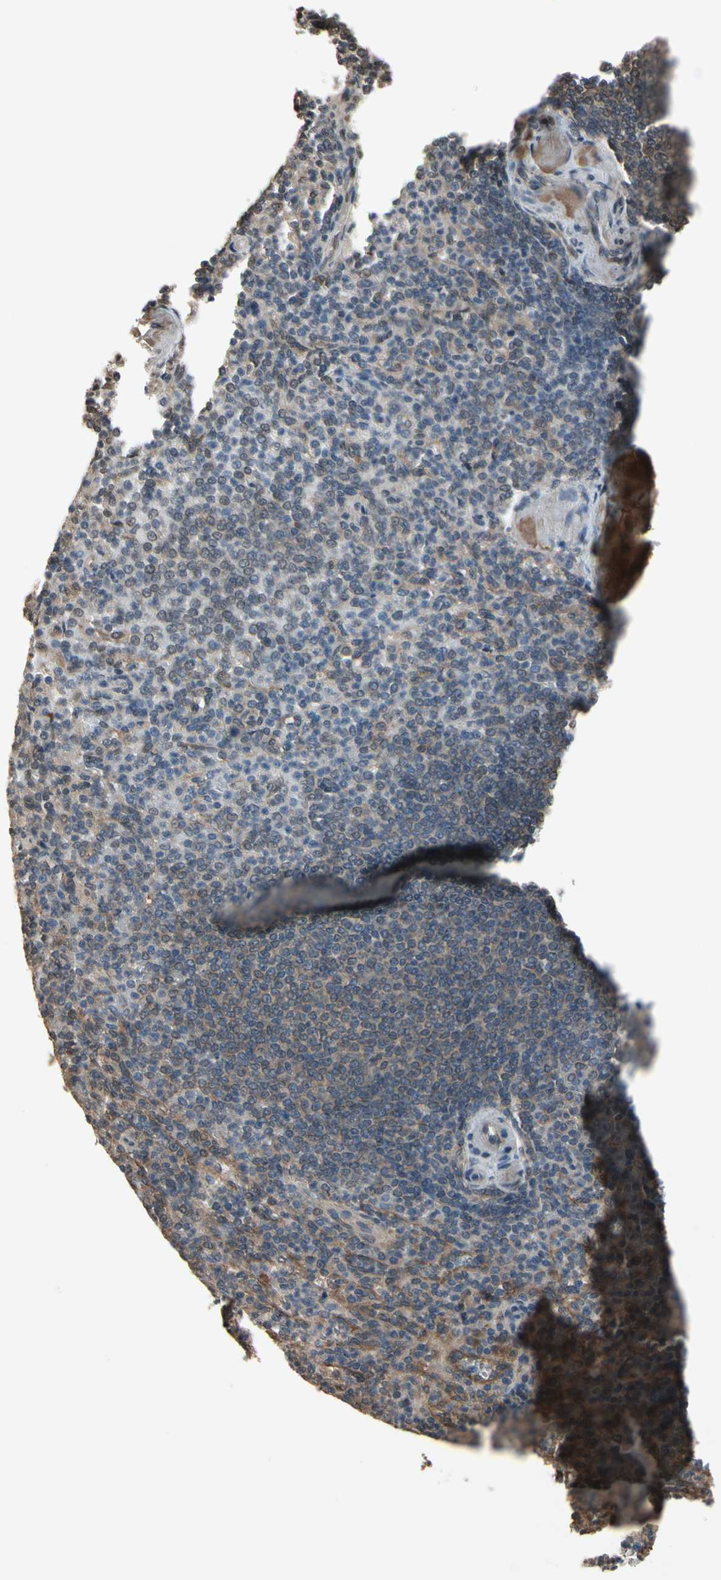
{"staining": {"intensity": "weak", "quantity": "25%-75%", "location": "cytoplasmic/membranous"}, "tissue": "spleen", "cell_type": "Cells in red pulp", "image_type": "normal", "snomed": [{"axis": "morphology", "description": "Normal tissue, NOS"}, {"axis": "topography", "description": "Spleen"}], "caption": "A brown stain shows weak cytoplasmic/membranous expression of a protein in cells in red pulp of benign spleen. (DAB IHC with brightfield microscopy, high magnification).", "gene": "PNPLA7", "patient": {"sex": "female", "age": 74}}